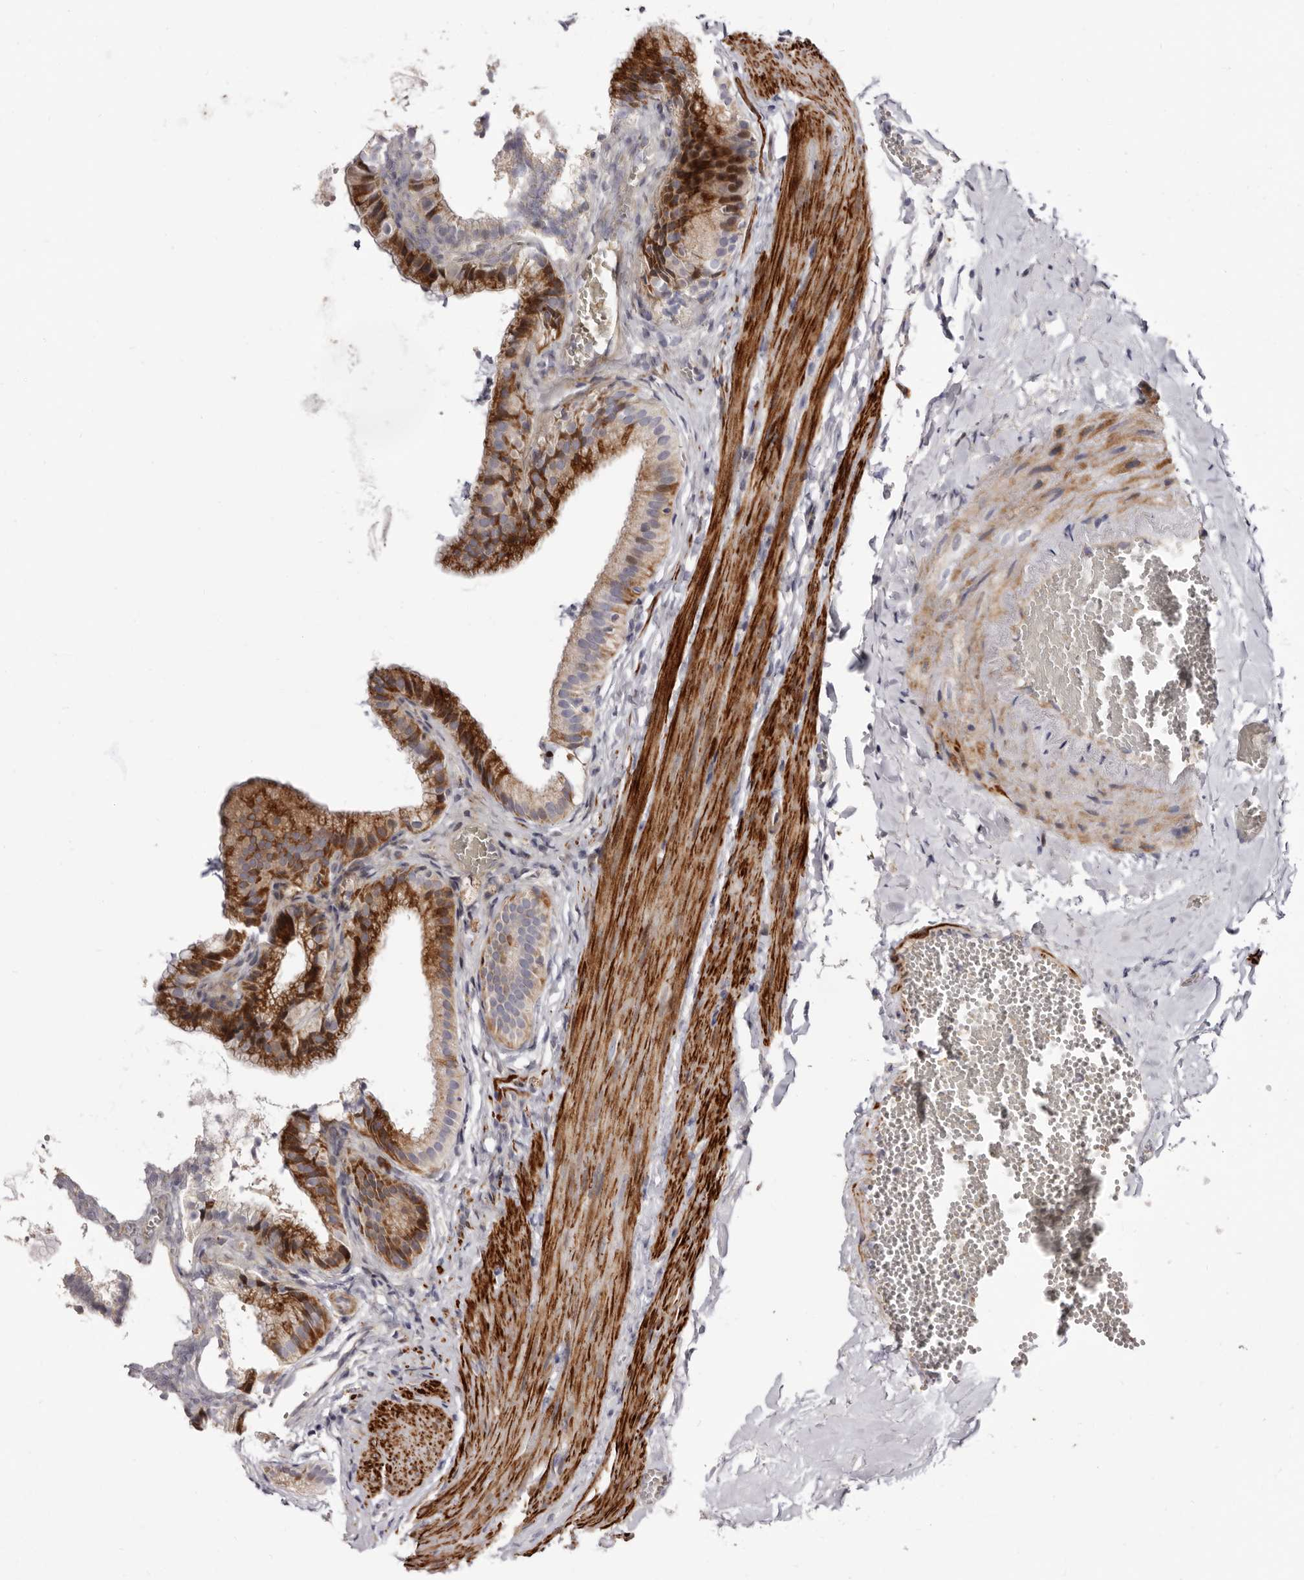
{"staining": {"intensity": "moderate", "quantity": "25%-75%", "location": "cytoplasmic/membranous"}, "tissue": "gallbladder", "cell_type": "Glandular cells", "image_type": "normal", "snomed": [{"axis": "morphology", "description": "Normal tissue, NOS"}, {"axis": "topography", "description": "Gallbladder"}], "caption": "Unremarkable gallbladder displays moderate cytoplasmic/membranous expression in approximately 25%-75% of glandular cells (IHC, brightfield microscopy, high magnification)..", "gene": "AIDA", "patient": {"sex": "male", "age": 38}}